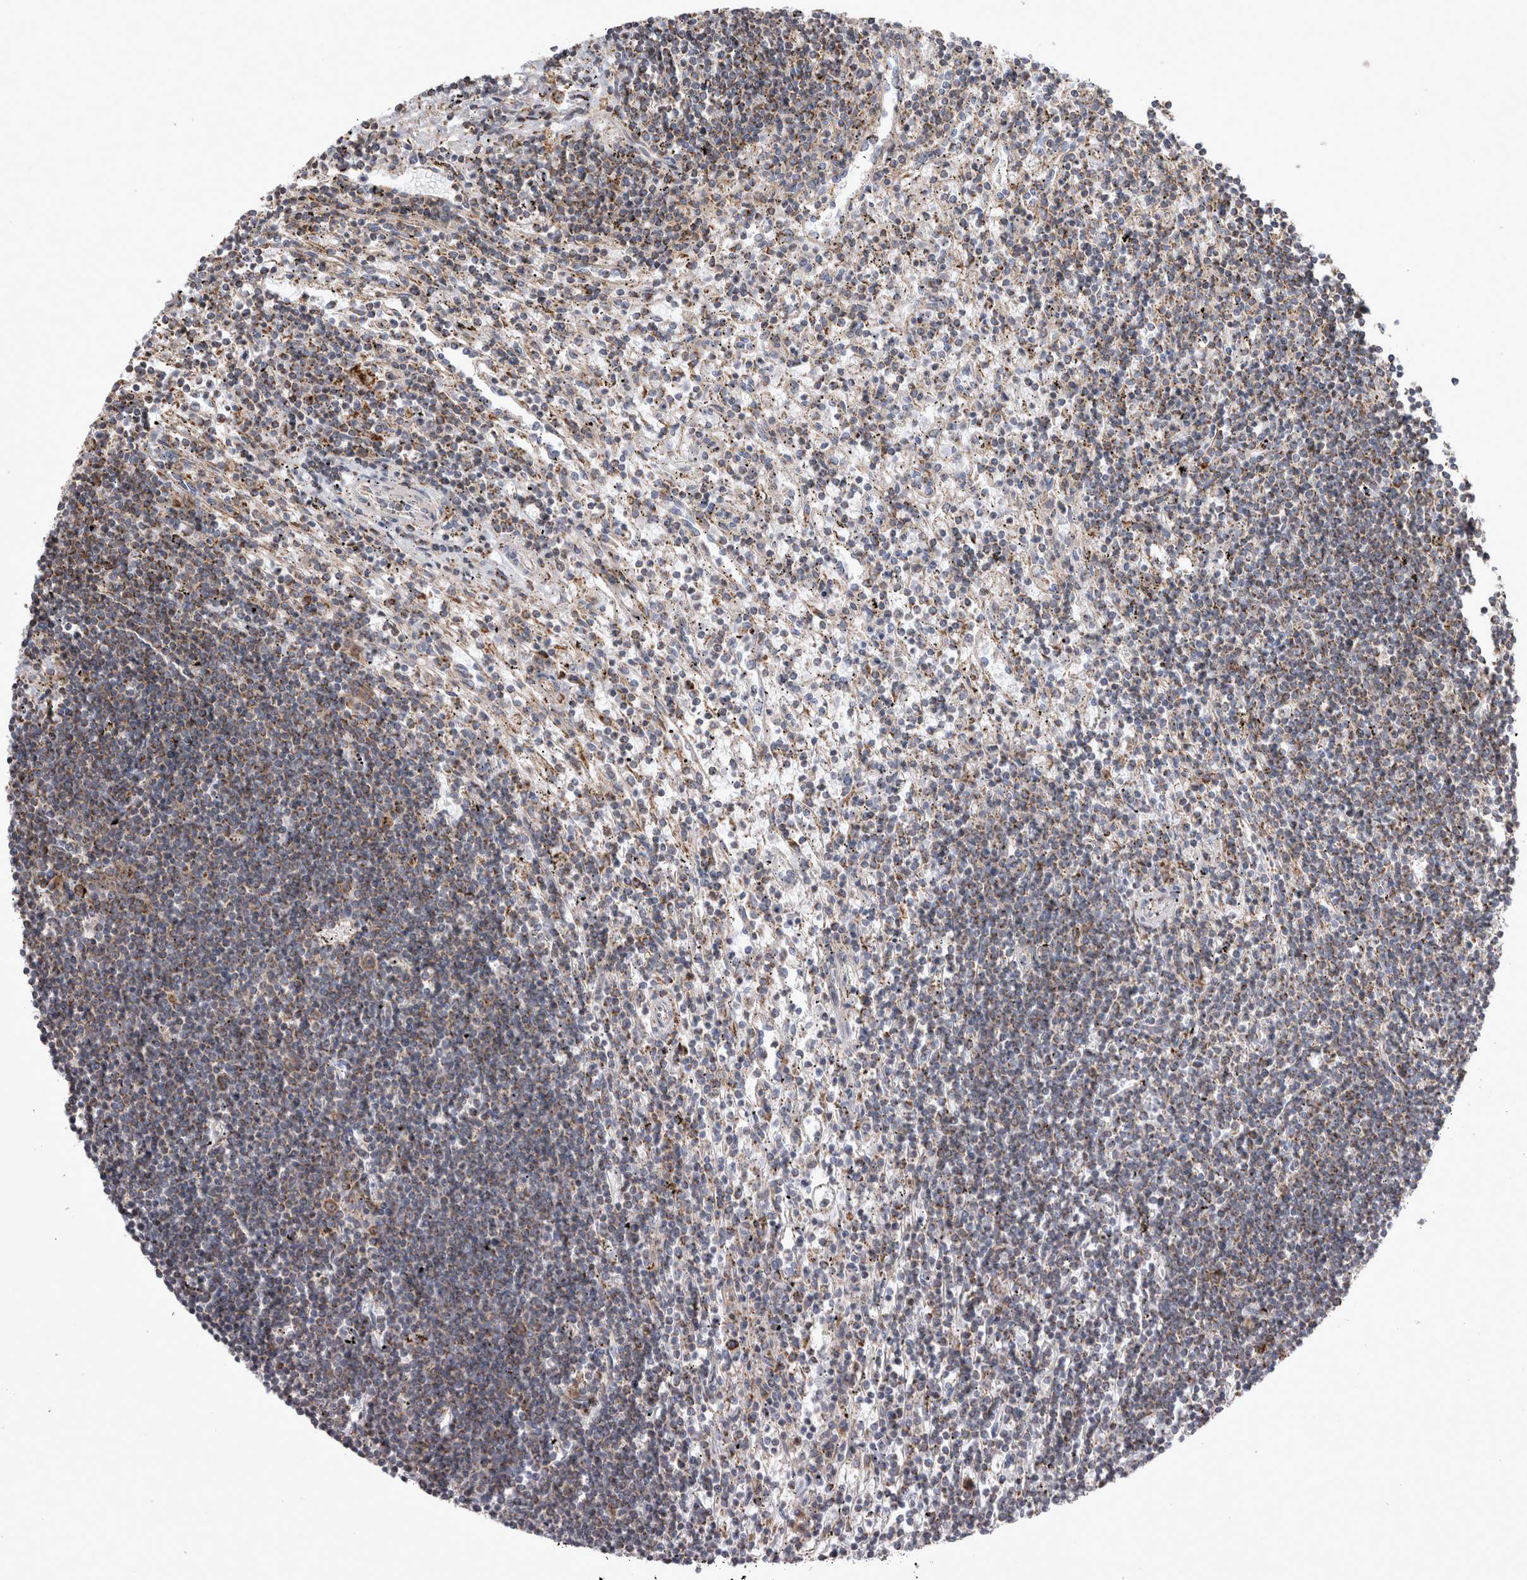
{"staining": {"intensity": "moderate", "quantity": "25%-75%", "location": "cytoplasmic/membranous"}, "tissue": "lymphoma", "cell_type": "Tumor cells", "image_type": "cancer", "snomed": [{"axis": "morphology", "description": "Malignant lymphoma, non-Hodgkin's type, Low grade"}, {"axis": "topography", "description": "Spleen"}], "caption": "Protein staining of malignant lymphoma, non-Hodgkin's type (low-grade) tissue demonstrates moderate cytoplasmic/membranous positivity in about 25%-75% of tumor cells.", "gene": "TSPOAP1", "patient": {"sex": "male", "age": 76}}